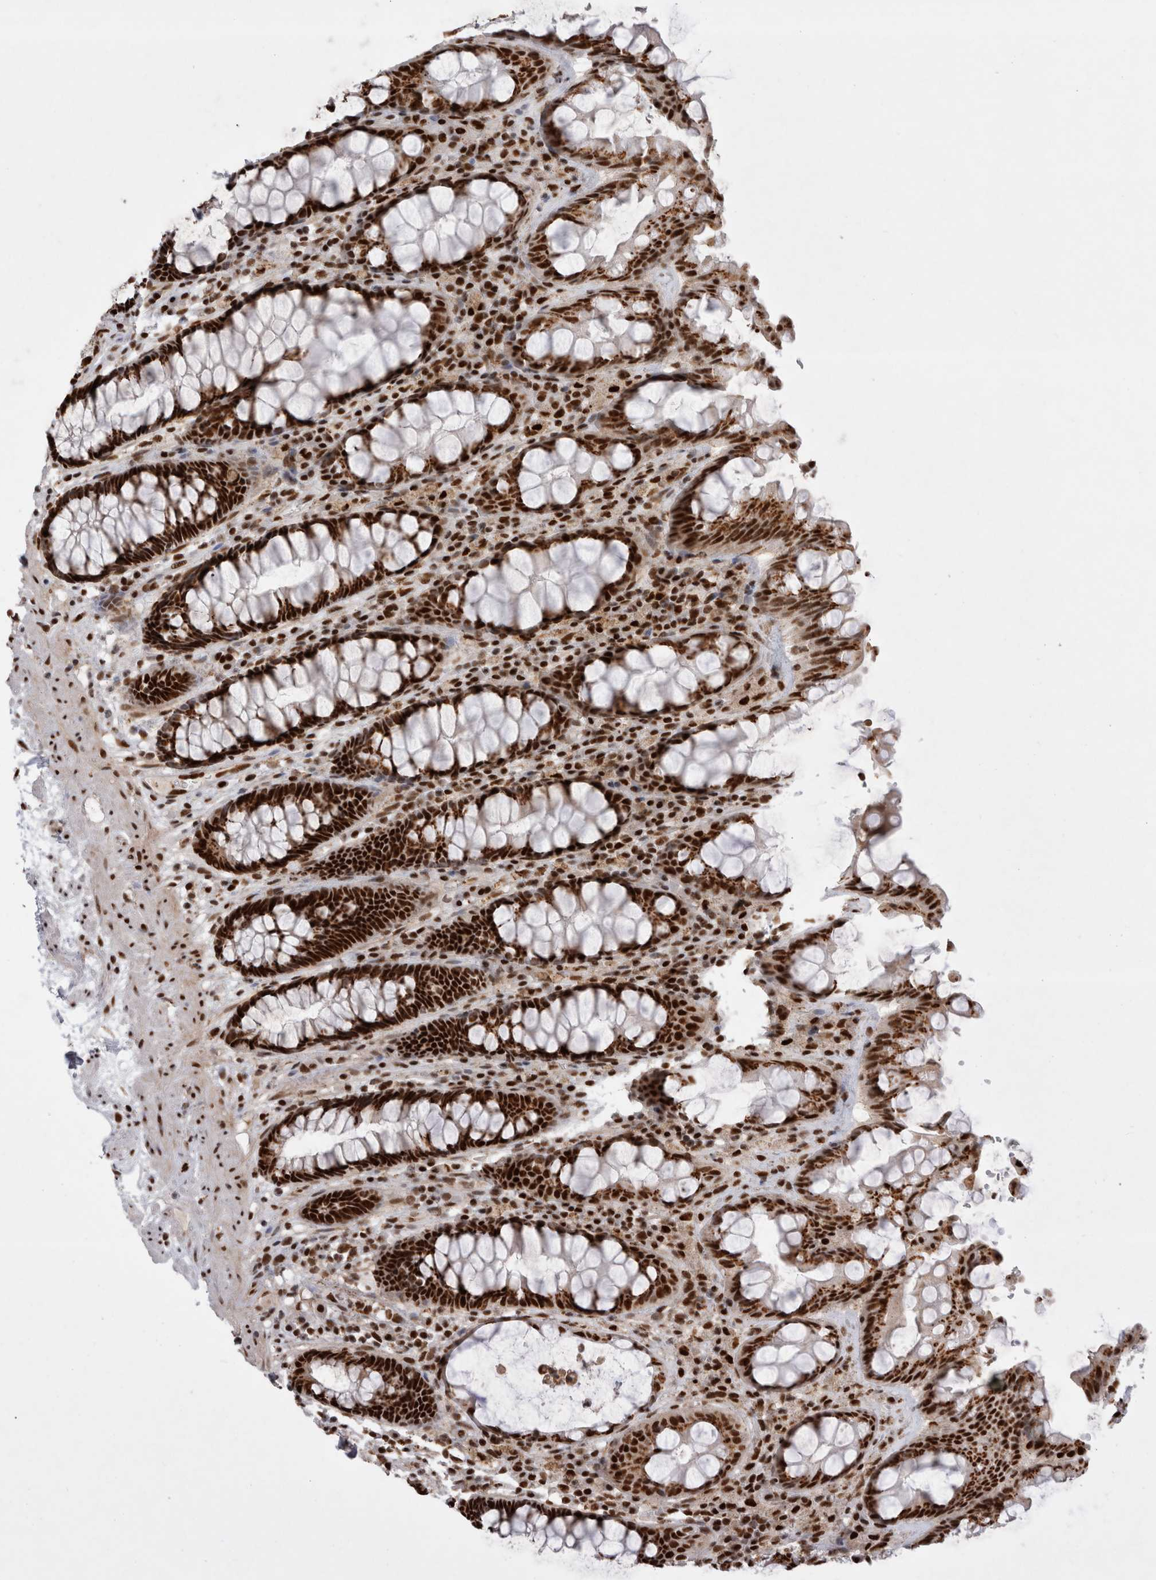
{"staining": {"intensity": "strong", "quantity": ">75%", "location": "nuclear"}, "tissue": "rectum", "cell_type": "Glandular cells", "image_type": "normal", "snomed": [{"axis": "morphology", "description": "Normal tissue, NOS"}, {"axis": "topography", "description": "Rectum"}], "caption": "A brown stain shows strong nuclear positivity of a protein in glandular cells of normal human rectum. Using DAB (brown) and hematoxylin (blue) stains, captured at high magnification using brightfield microscopy.", "gene": "EYA2", "patient": {"sex": "male", "age": 64}}